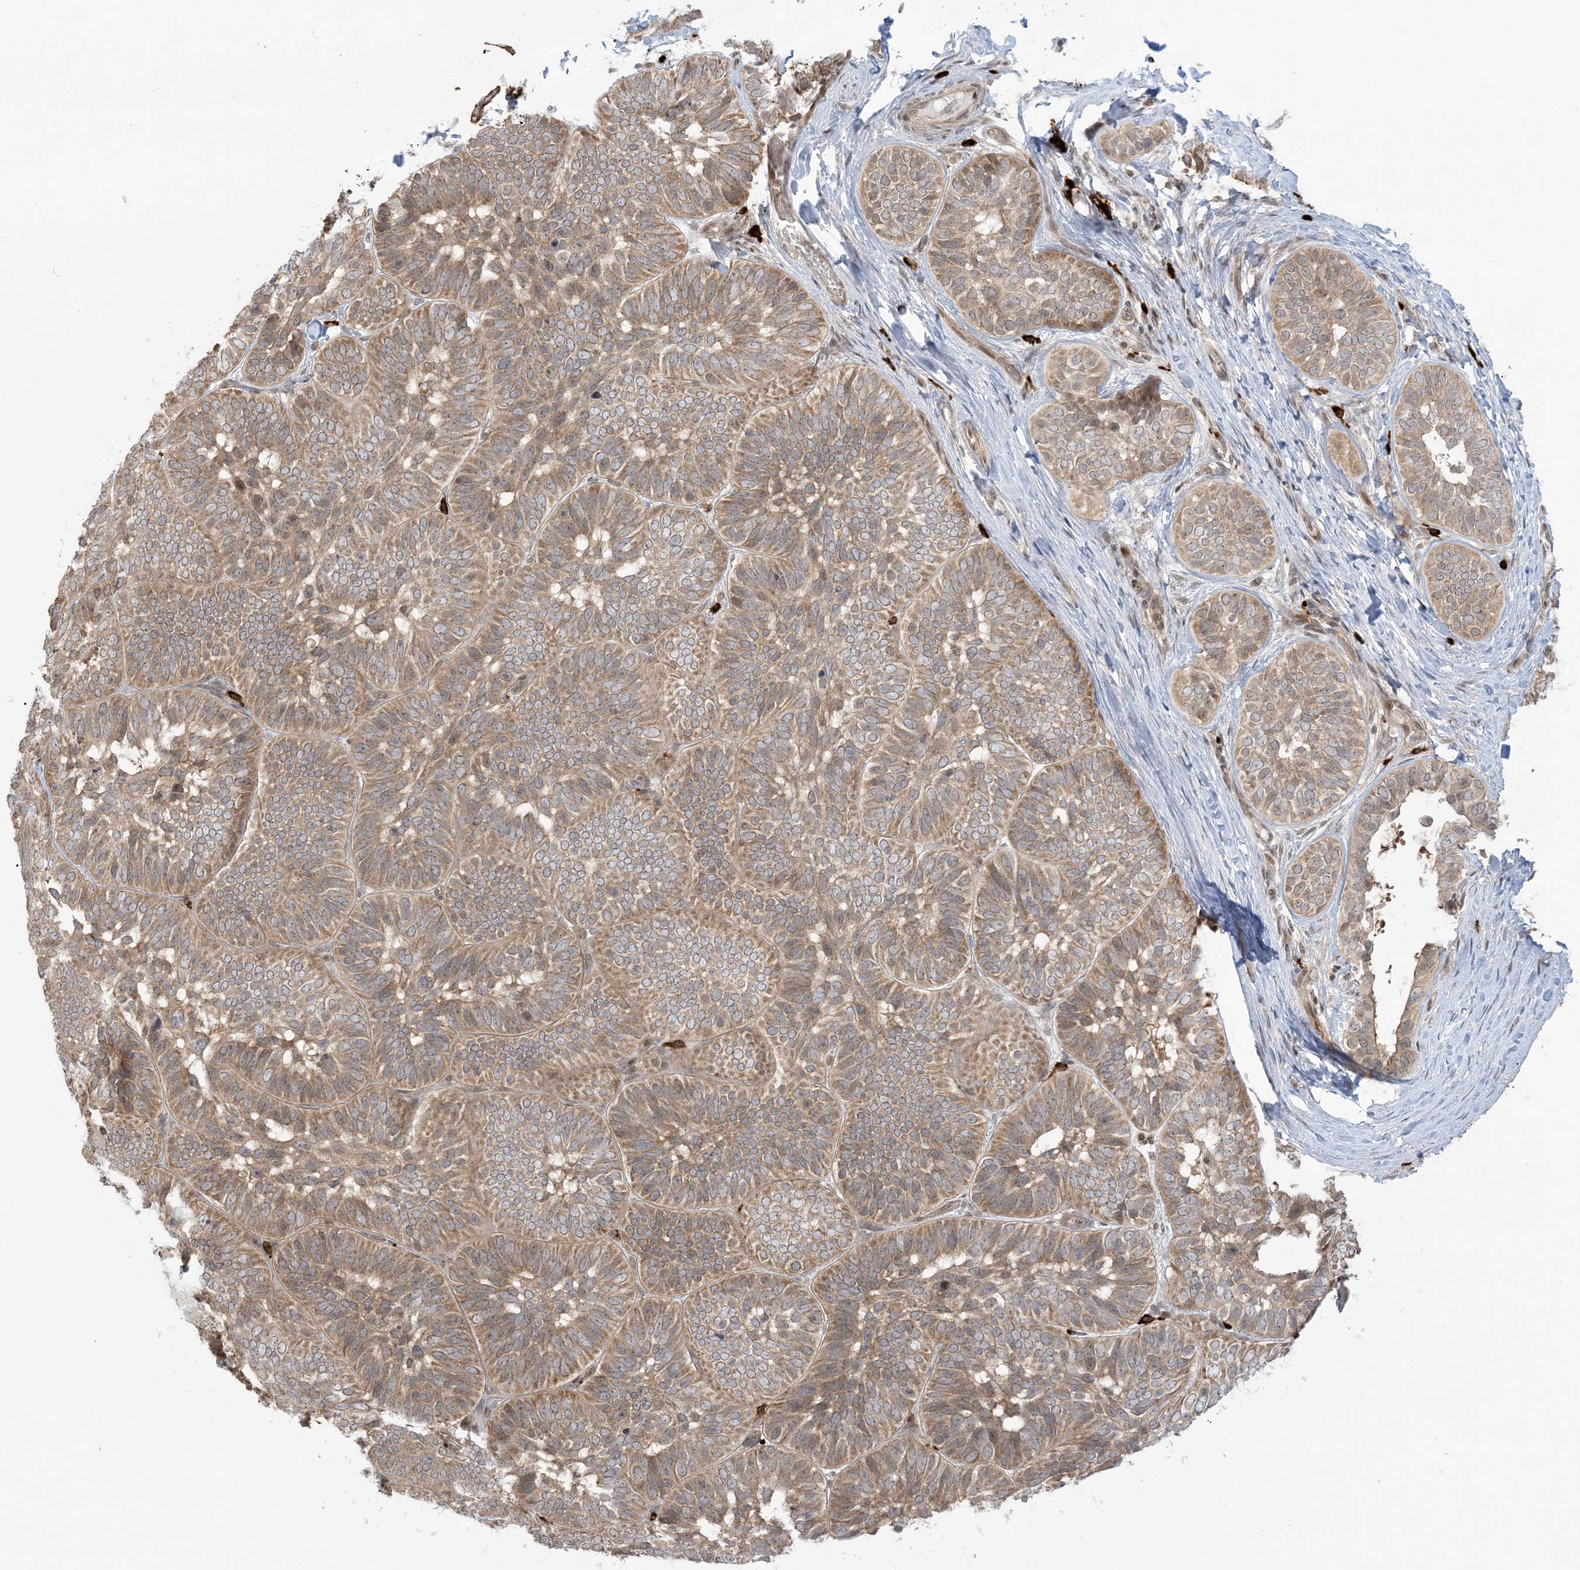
{"staining": {"intensity": "moderate", "quantity": ">75%", "location": "cytoplasmic/membranous"}, "tissue": "skin cancer", "cell_type": "Tumor cells", "image_type": "cancer", "snomed": [{"axis": "morphology", "description": "Basal cell carcinoma"}, {"axis": "topography", "description": "Skin"}], "caption": "IHC (DAB) staining of human skin basal cell carcinoma displays moderate cytoplasmic/membranous protein staining in approximately >75% of tumor cells. (DAB IHC, brown staining for protein, blue staining for nuclei).", "gene": "PPP1R7", "patient": {"sex": "male", "age": 62}}